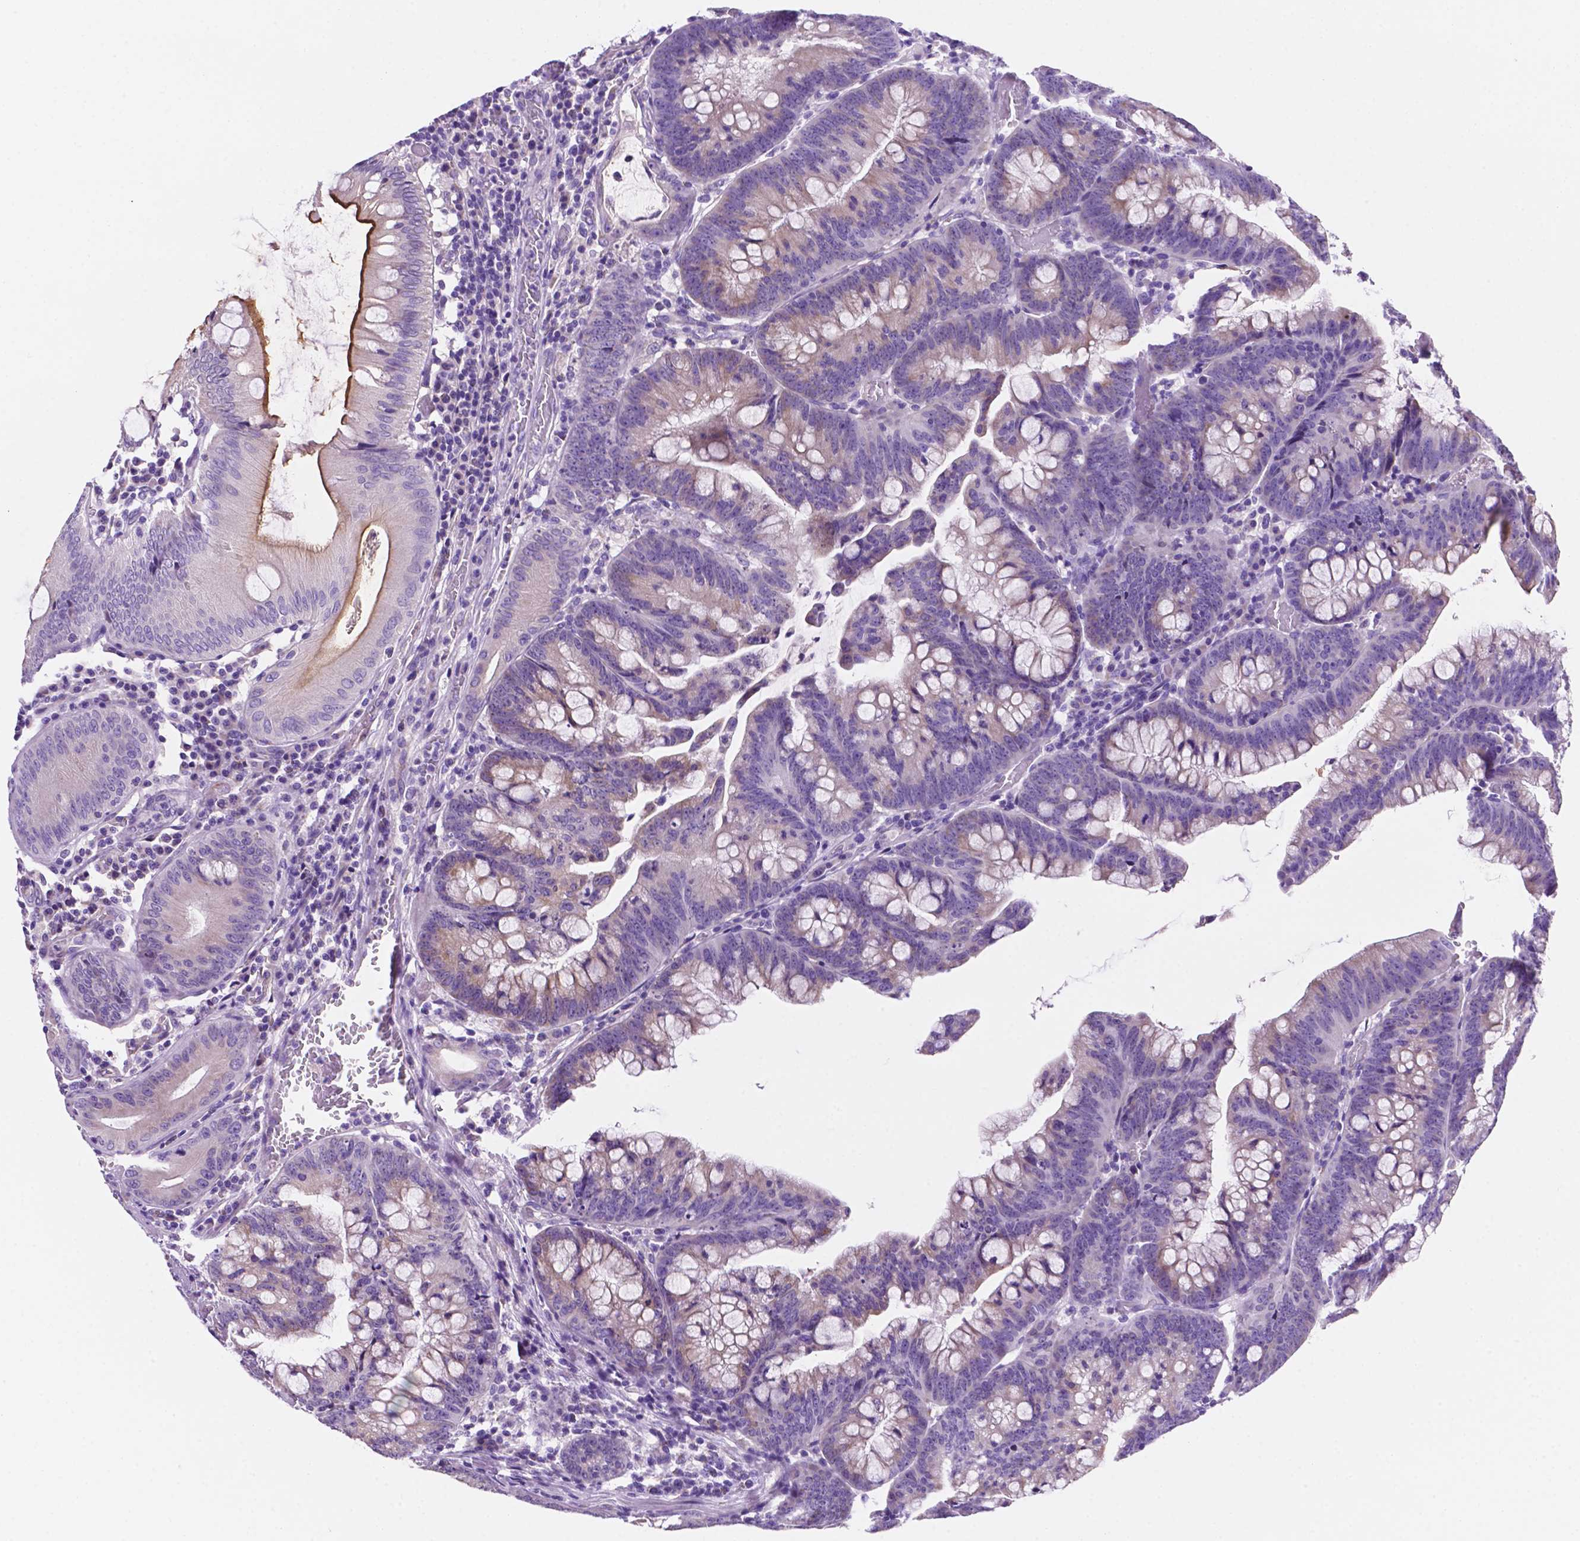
{"staining": {"intensity": "weak", "quantity": "<25%", "location": "cytoplasmic/membranous"}, "tissue": "colorectal cancer", "cell_type": "Tumor cells", "image_type": "cancer", "snomed": [{"axis": "morphology", "description": "Adenocarcinoma, NOS"}, {"axis": "topography", "description": "Colon"}], "caption": "An IHC histopathology image of colorectal cancer is shown. There is no staining in tumor cells of colorectal cancer.", "gene": "CEACAM7", "patient": {"sex": "male", "age": 62}}